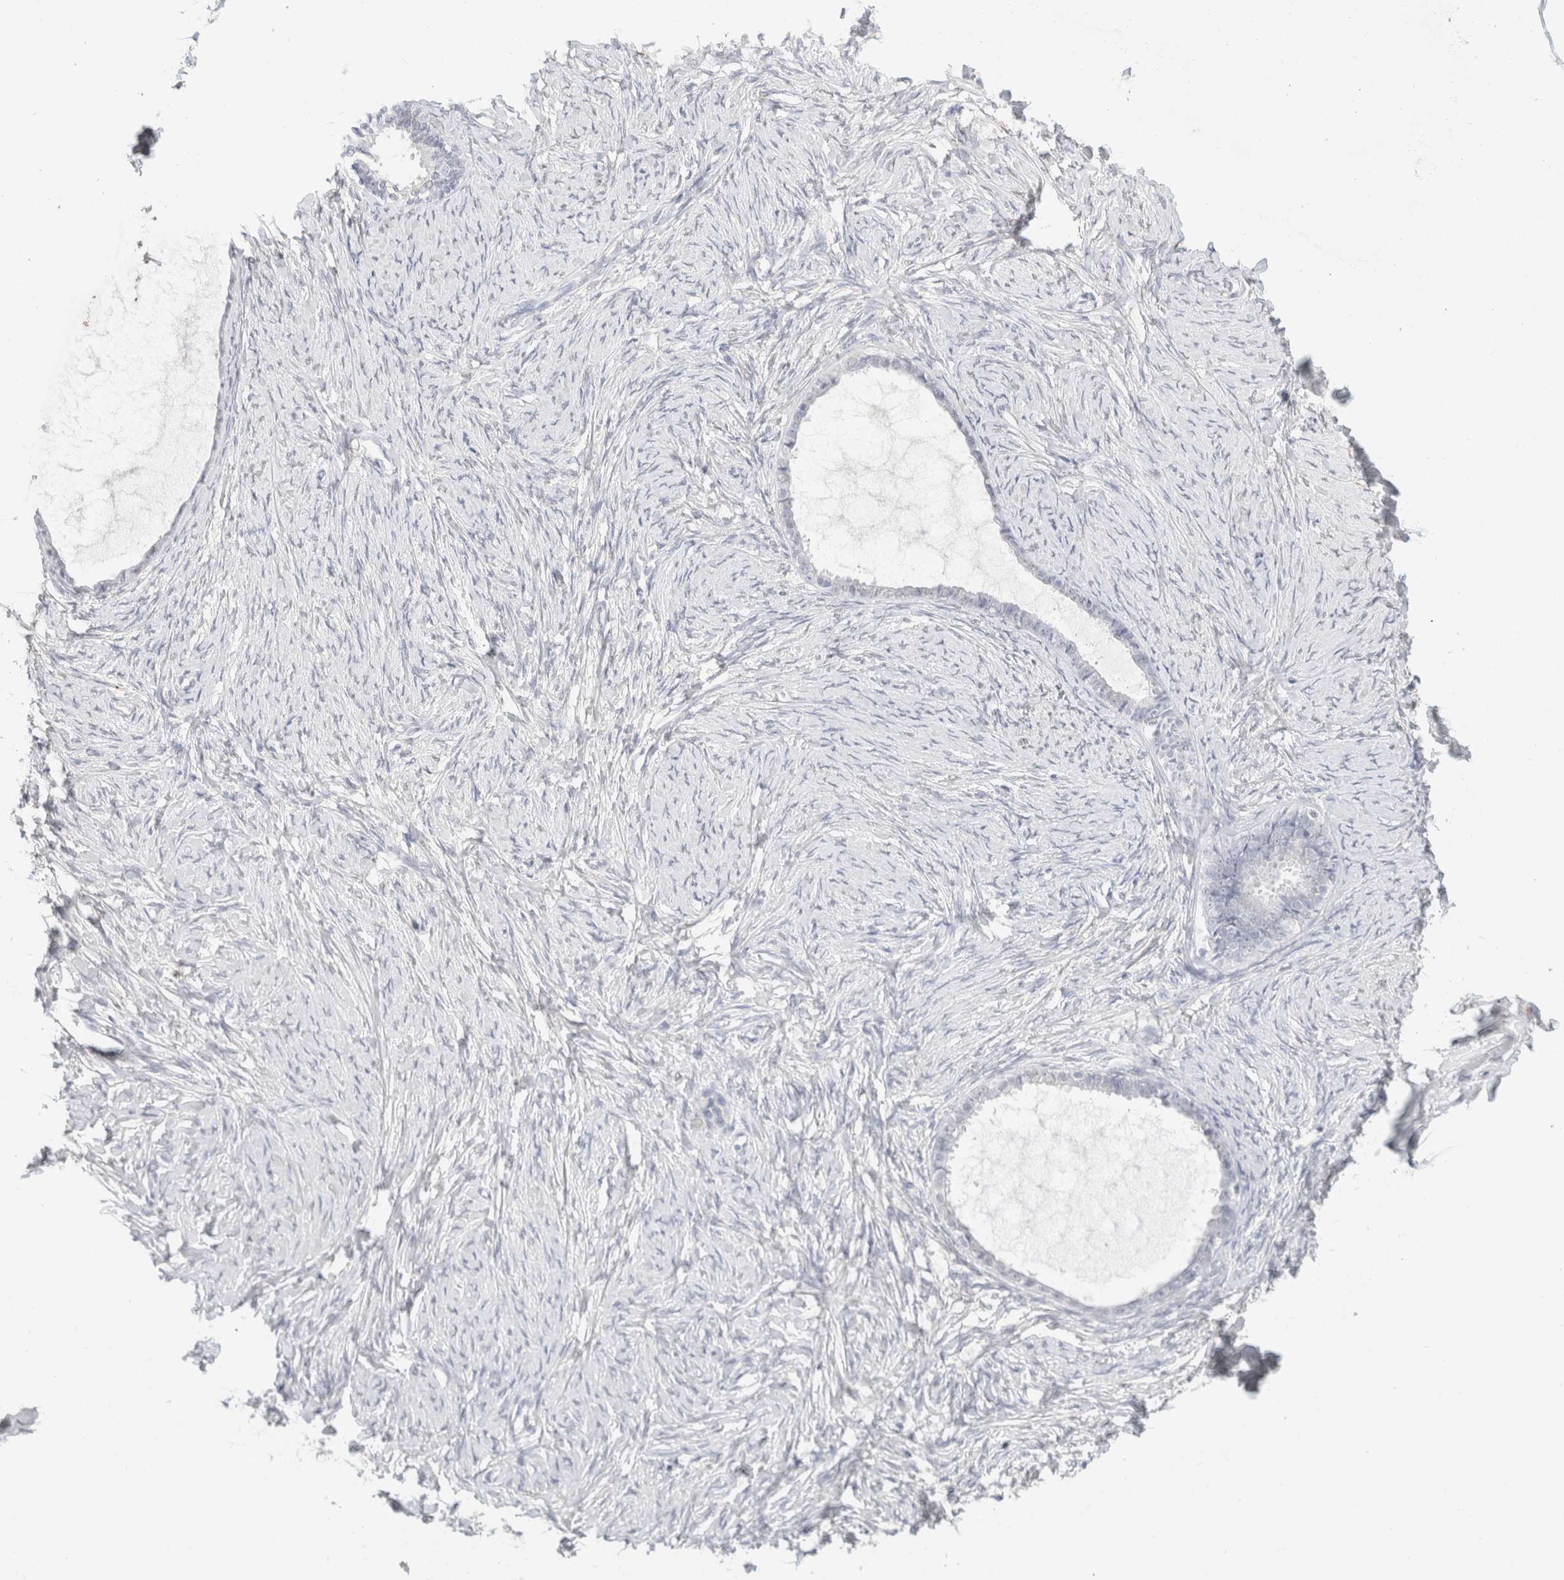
{"staining": {"intensity": "negative", "quantity": "none", "location": "none"}, "tissue": "ovarian cancer", "cell_type": "Tumor cells", "image_type": "cancer", "snomed": [{"axis": "morphology", "description": "Cystadenocarcinoma, serous, NOS"}, {"axis": "topography", "description": "Ovary"}], "caption": "Tumor cells show no significant expression in ovarian serous cystadenocarcinoma. (Immunohistochemistry (ihc), brightfield microscopy, high magnification).", "gene": "CD80", "patient": {"sex": "female", "age": 79}}